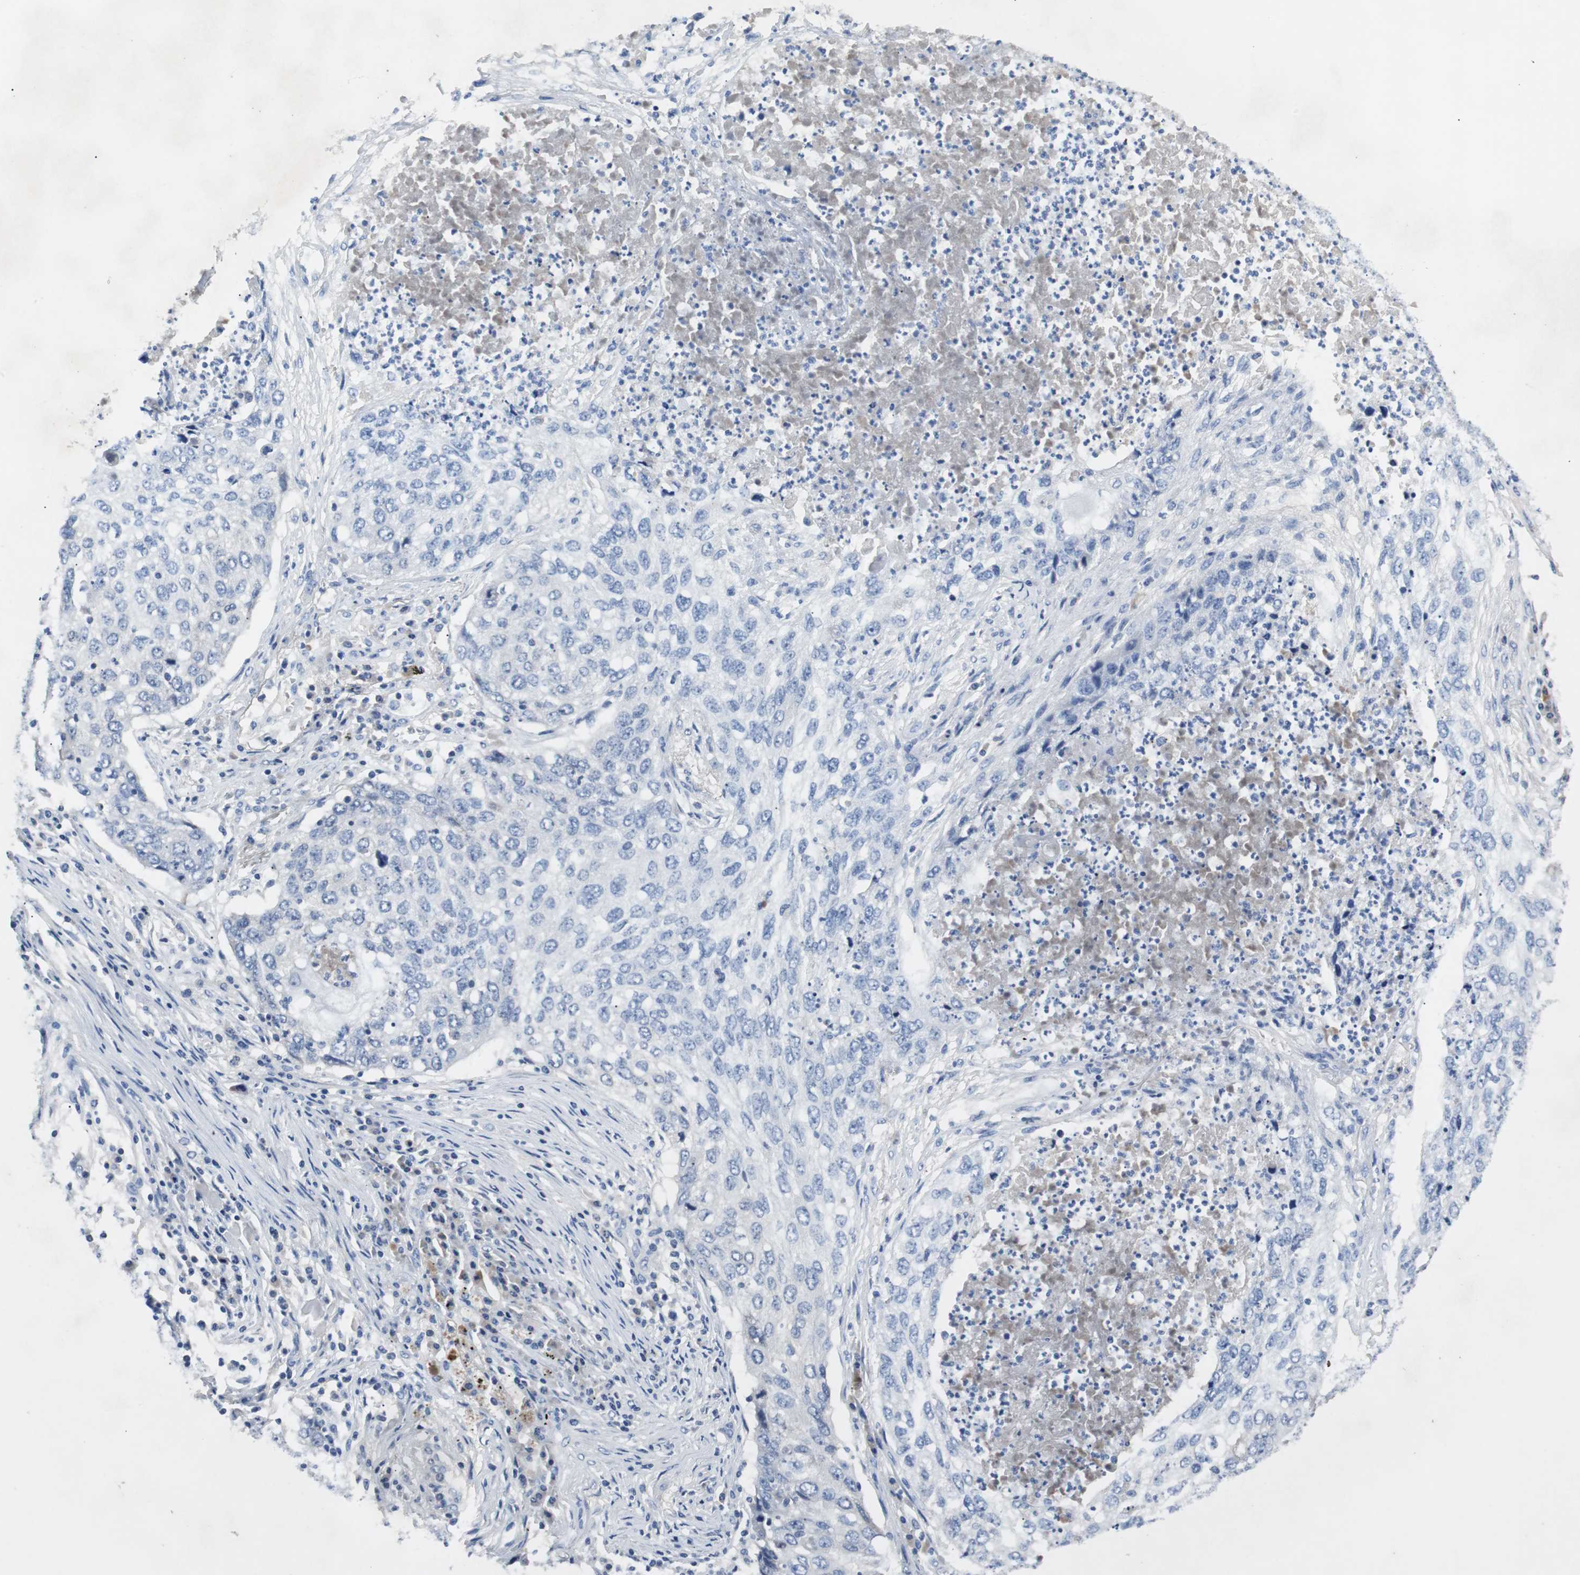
{"staining": {"intensity": "negative", "quantity": "none", "location": "none"}, "tissue": "lung cancer", "cell_type": "Tumor cells", "image_type": "cancer", "snomed": [{"axis": "morphology", "description": "Squamous cell carcinoma, NOS"}, {"axis": "topography", "description": "Lung"}], "caption": "The histopathology image demonstrates no significant expression in tumor cells of squamous cell carcinoma (lung).", "gene": "EEF2K", "patient": {"sex": "female", "age": 63}}